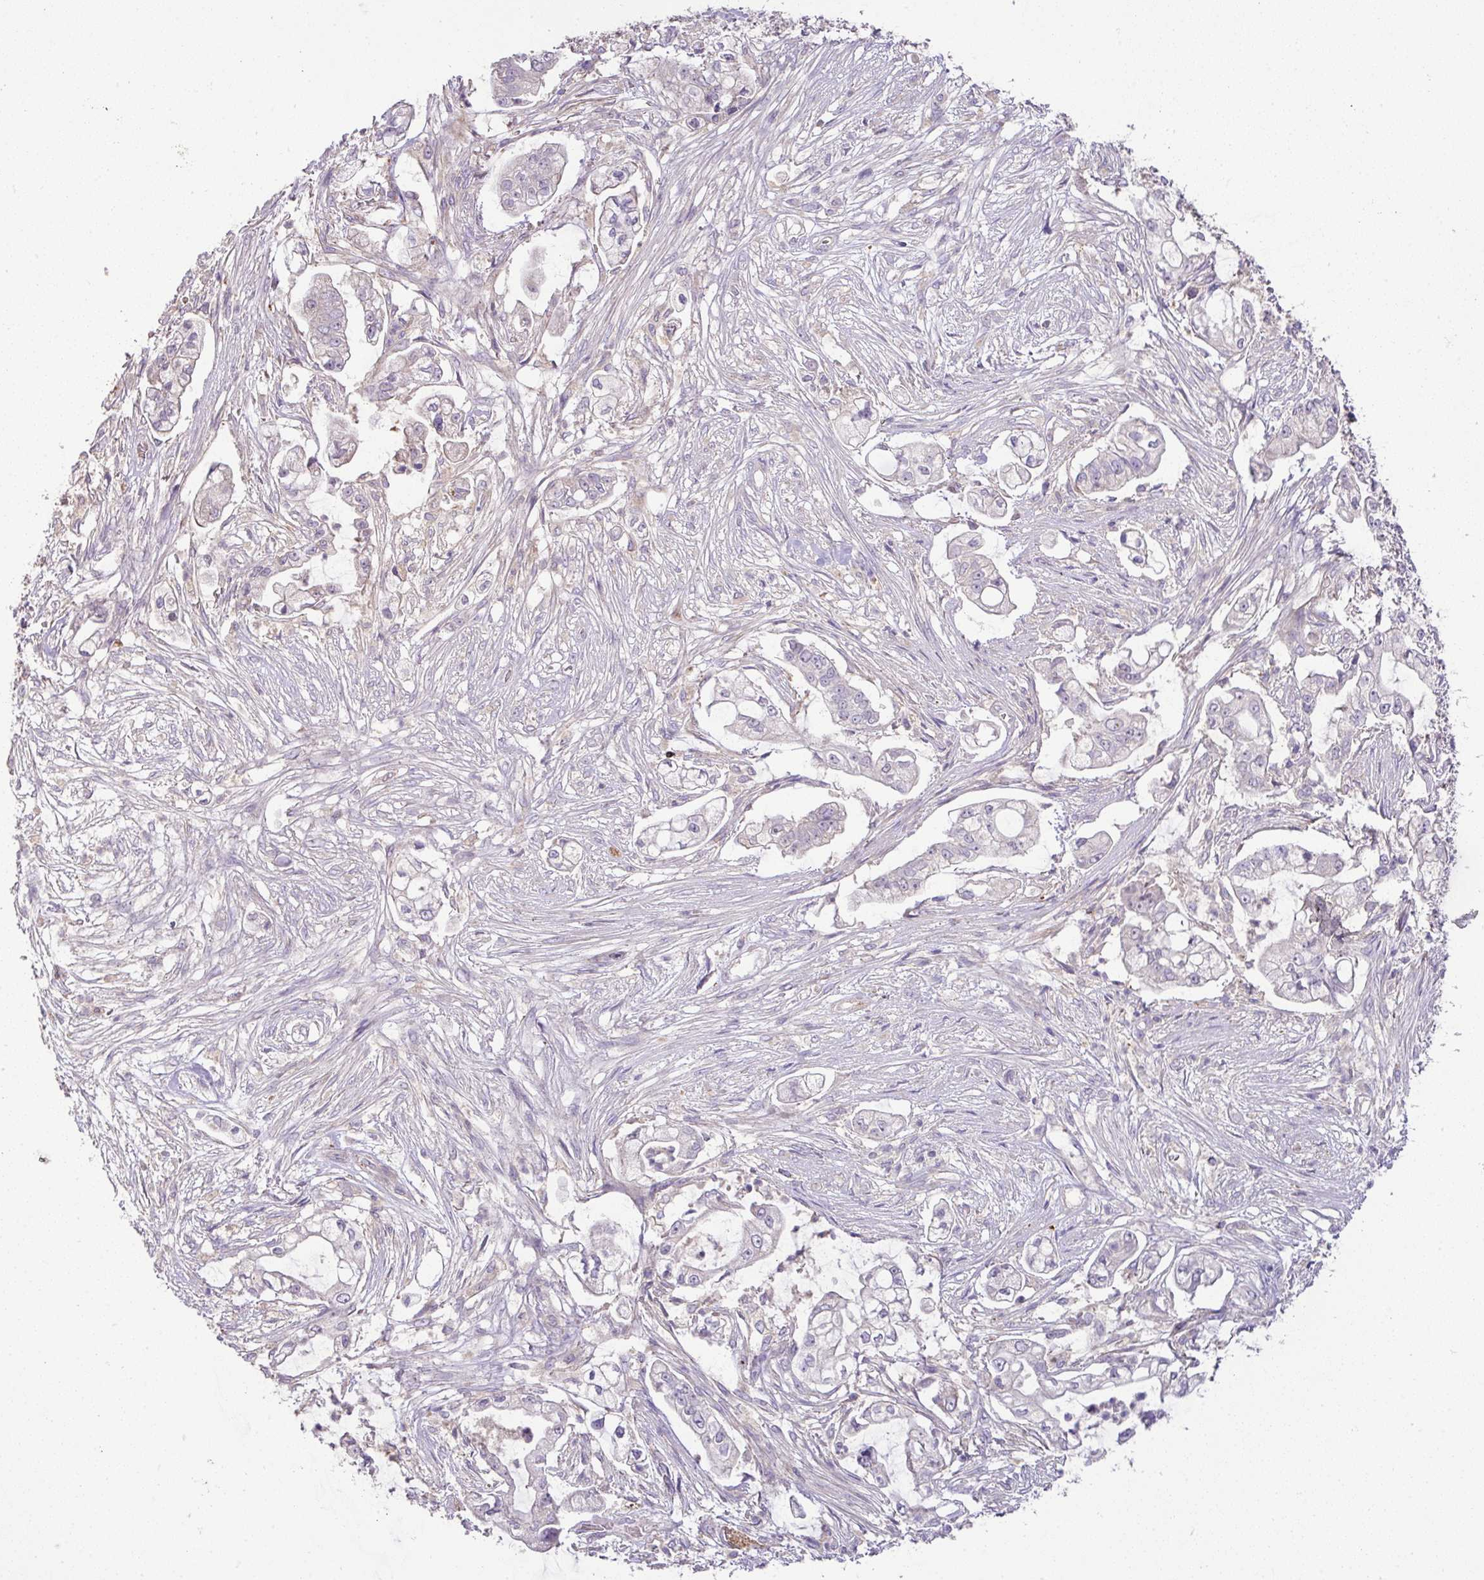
{"staining": {"intensity": "negative", "quantity": "none", "location": "none"}, "tissue": "pancreatic cancer", "cell_type": "Tumor cells", "image_type": "cancer", "snomed": [{"axis": "morphology", "description": "Adenocarcinoma, NOS"}, {"axis": "topography", "description": "Pancreas"}], "caption": "Image shows no significant protein staining in tumor cells of pancreatic cancer (adenocarcinoma). (DAB (3,3'-diaminobenzidine) IHC visualized using brightfield microscopy, high magnification).", "gene": "HOXC13", "patient": {"sex": "female", "age": 69}}